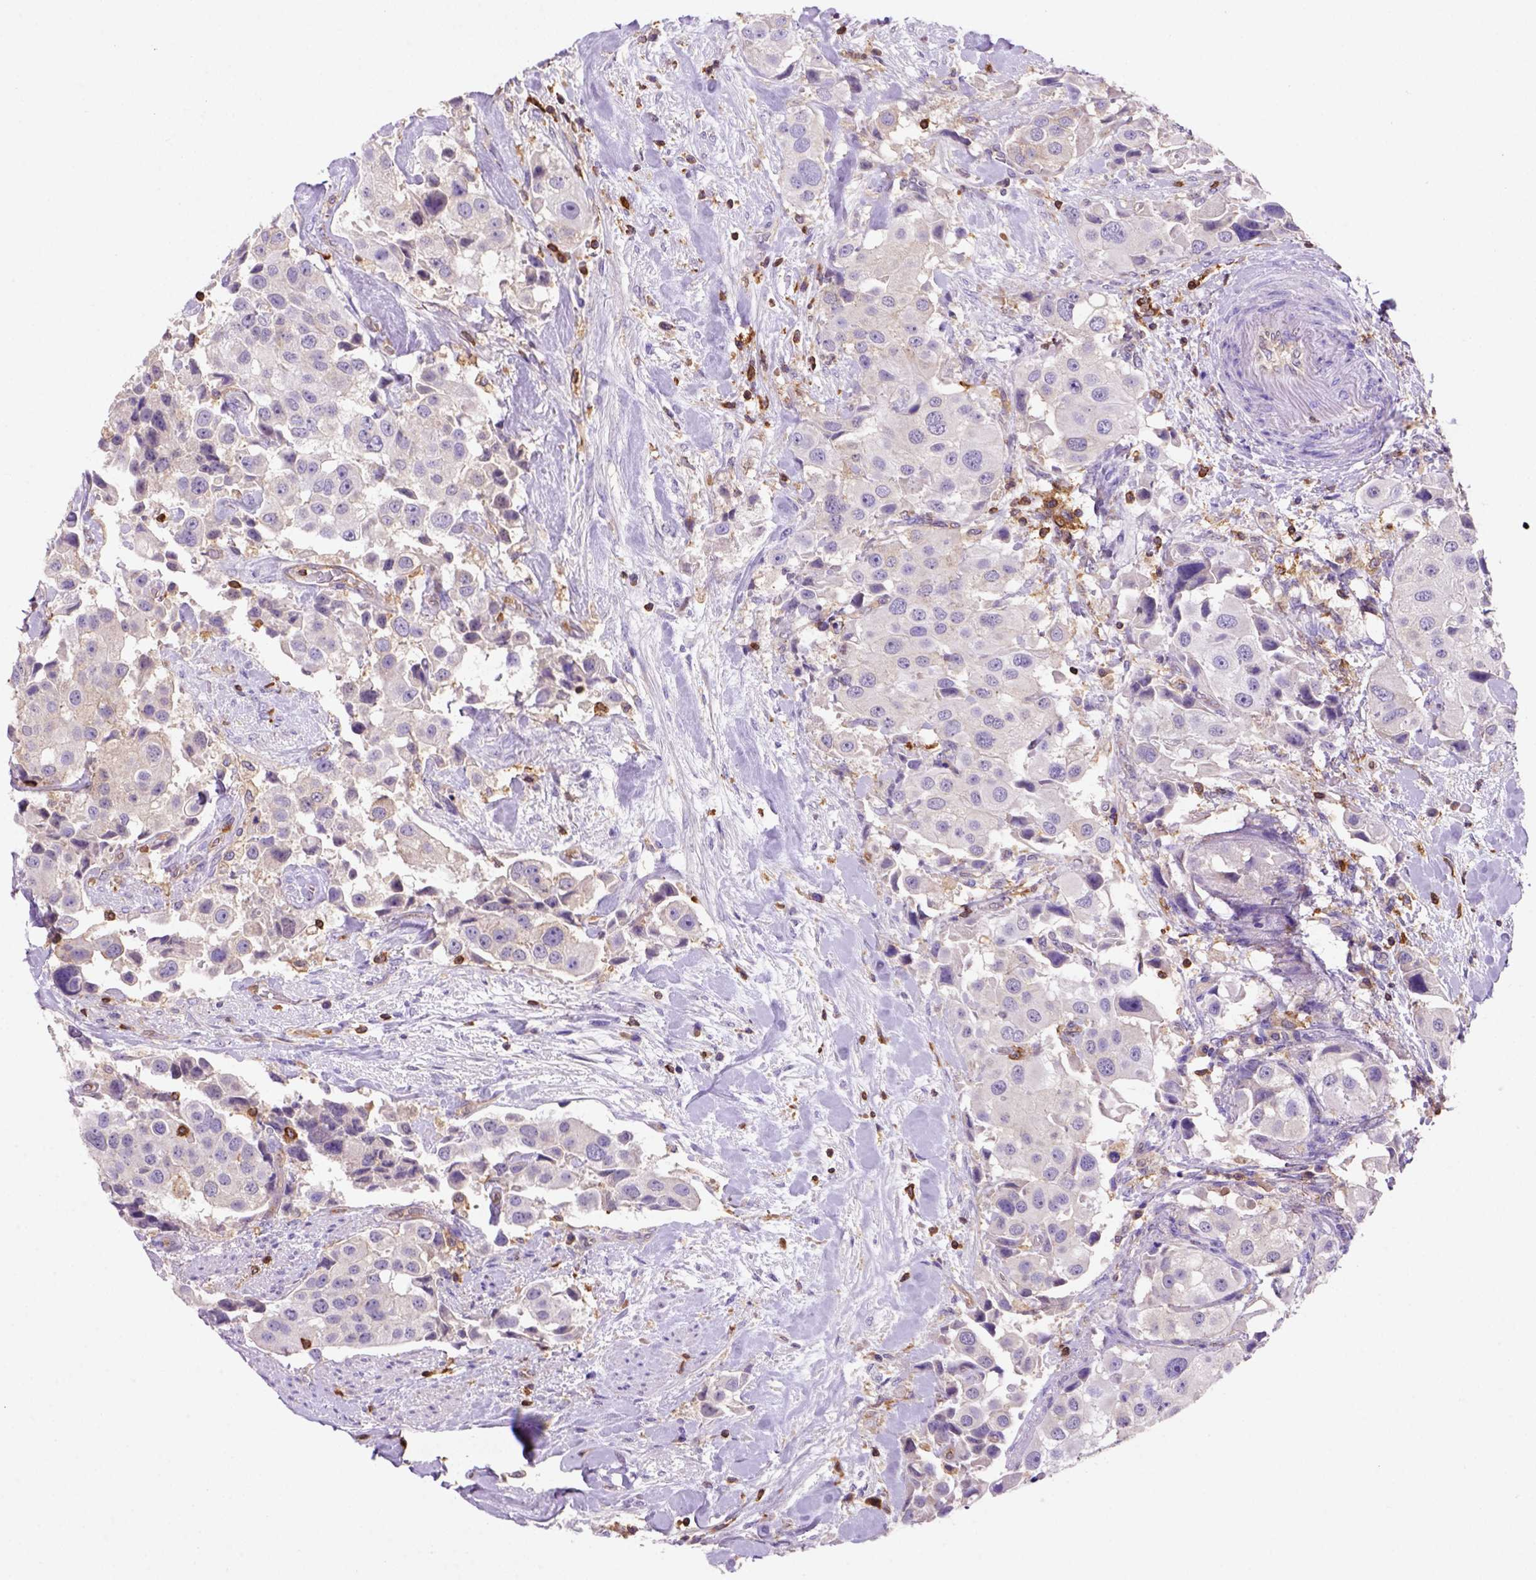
{"staining": {"intensity": "negative", "quantity": "none", "location": "none"}, "tissue": "urothelial cancer", "cell_type": "Tumor cells", "image_type": "cancer", "snomed": [{"axis": "morphology", "description": "Urothelial carcinoma, High grade"}, {"axis": "topography", "description": "Urinary bladder"}], "caption": "DAB (3,3'-diaminobenzidine) immunohistochemical staining of human high-grade urothelial carcinoma reveals no significant expression in tumor cells.", "gene": "INPP5D", "patient": {"sex": "female", "age": 64}}